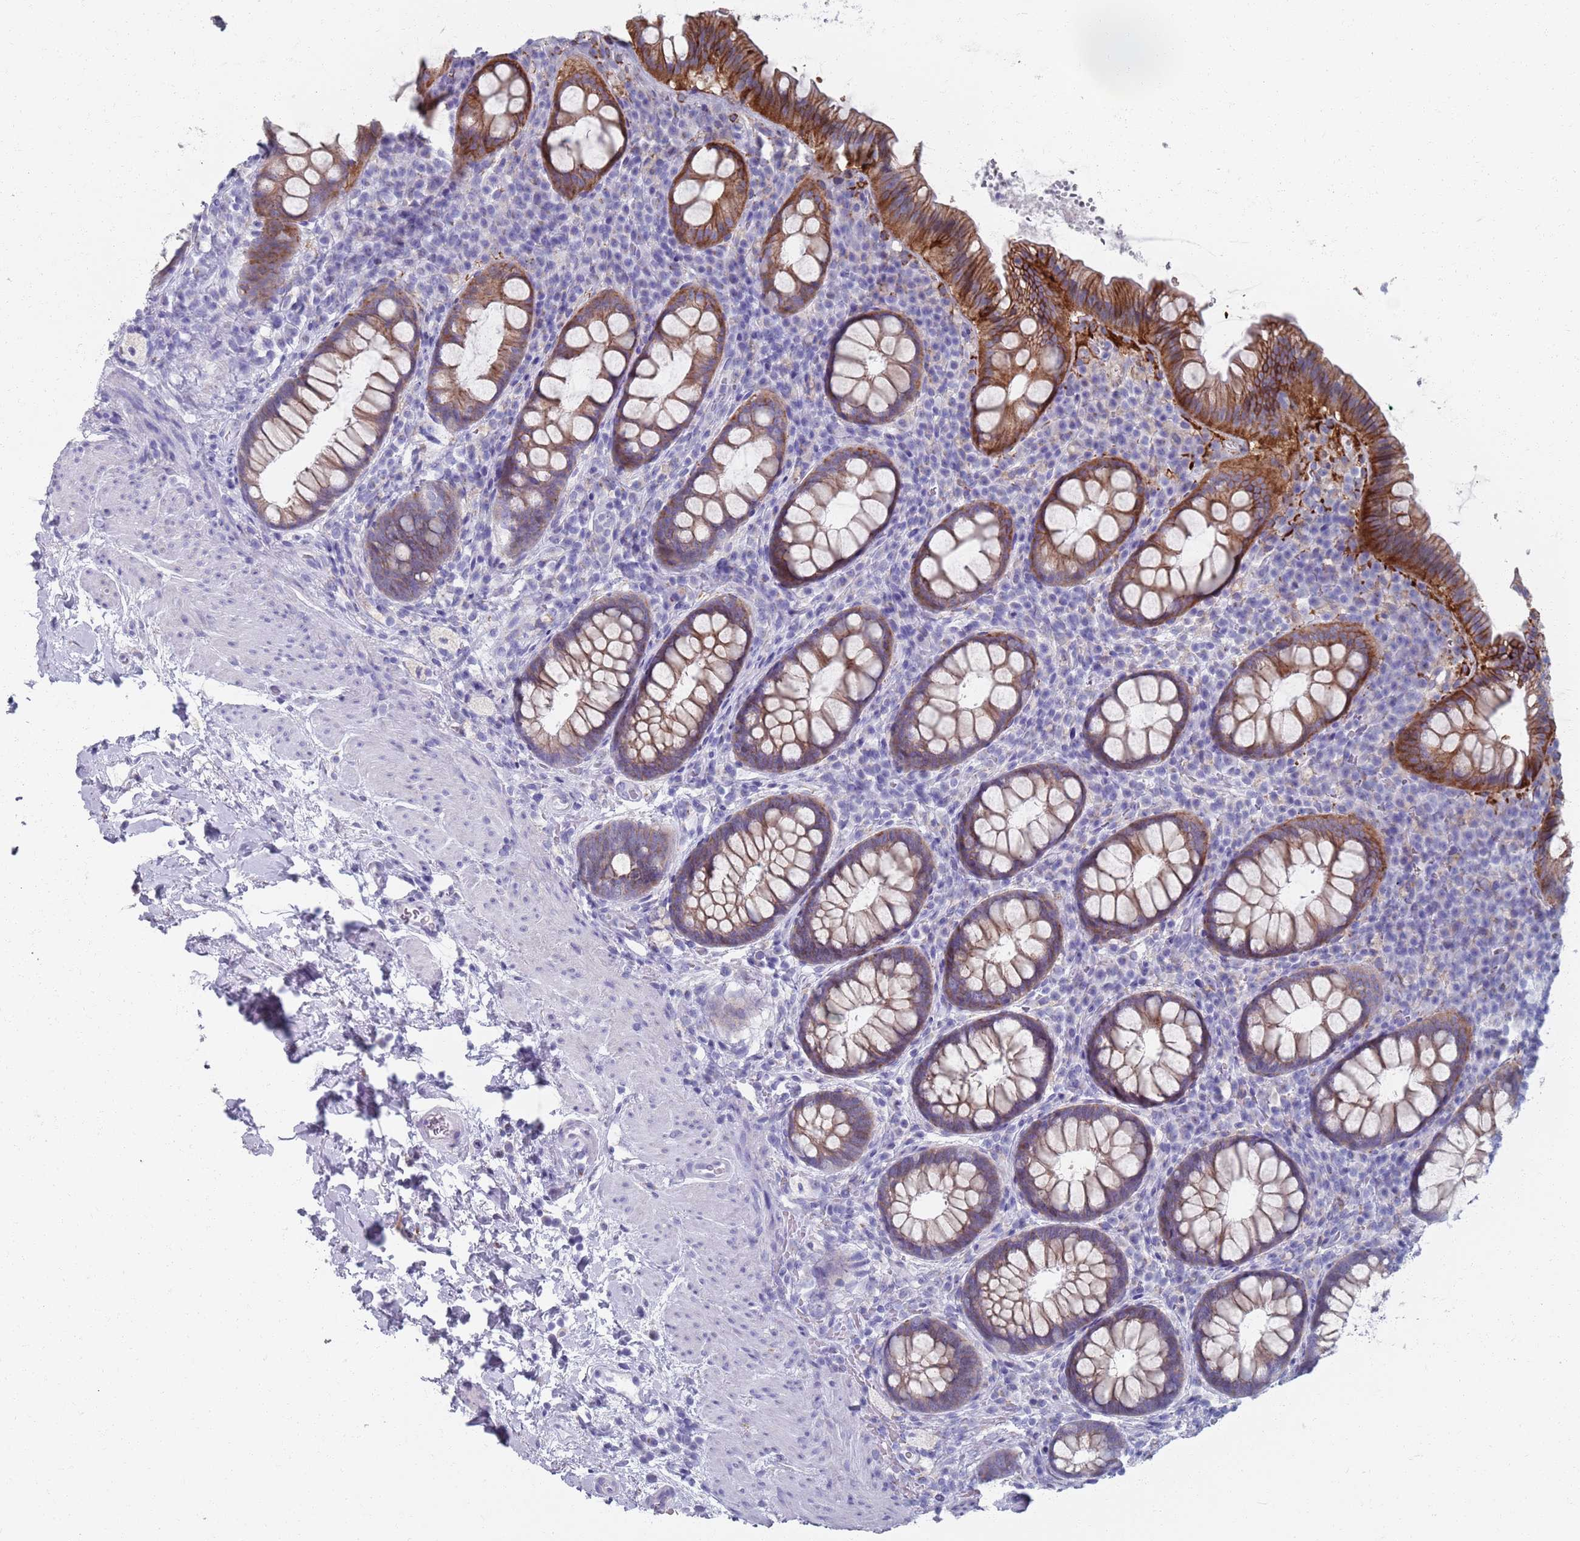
{"staining": {"intensity": "strong", "quantity": "25%-75%", "location": "cytoplasmic/membranous"}, "tissue": "rectum", "cell_type": "Glandular cells", "image_type": "normal", "snomed": [{"axis": "morphology", "description": "Normal tissue, NOS"}, {"axis": "topography", "description": "Rectum"}, {"axis": "topography", "description": "Peripheral nerve tissue"}], "caption": "Immunohistochemical staining of normal rectum shows 25%-75% levels of strong cytoplasmic/membranous protein staining in approximately 25%-75% of glandular cells. (brown staining indicates protein expression, while blue staining denotes nuclei).", "gene": "PLOD1", "patient": {"sex": "female", "age": 69}}